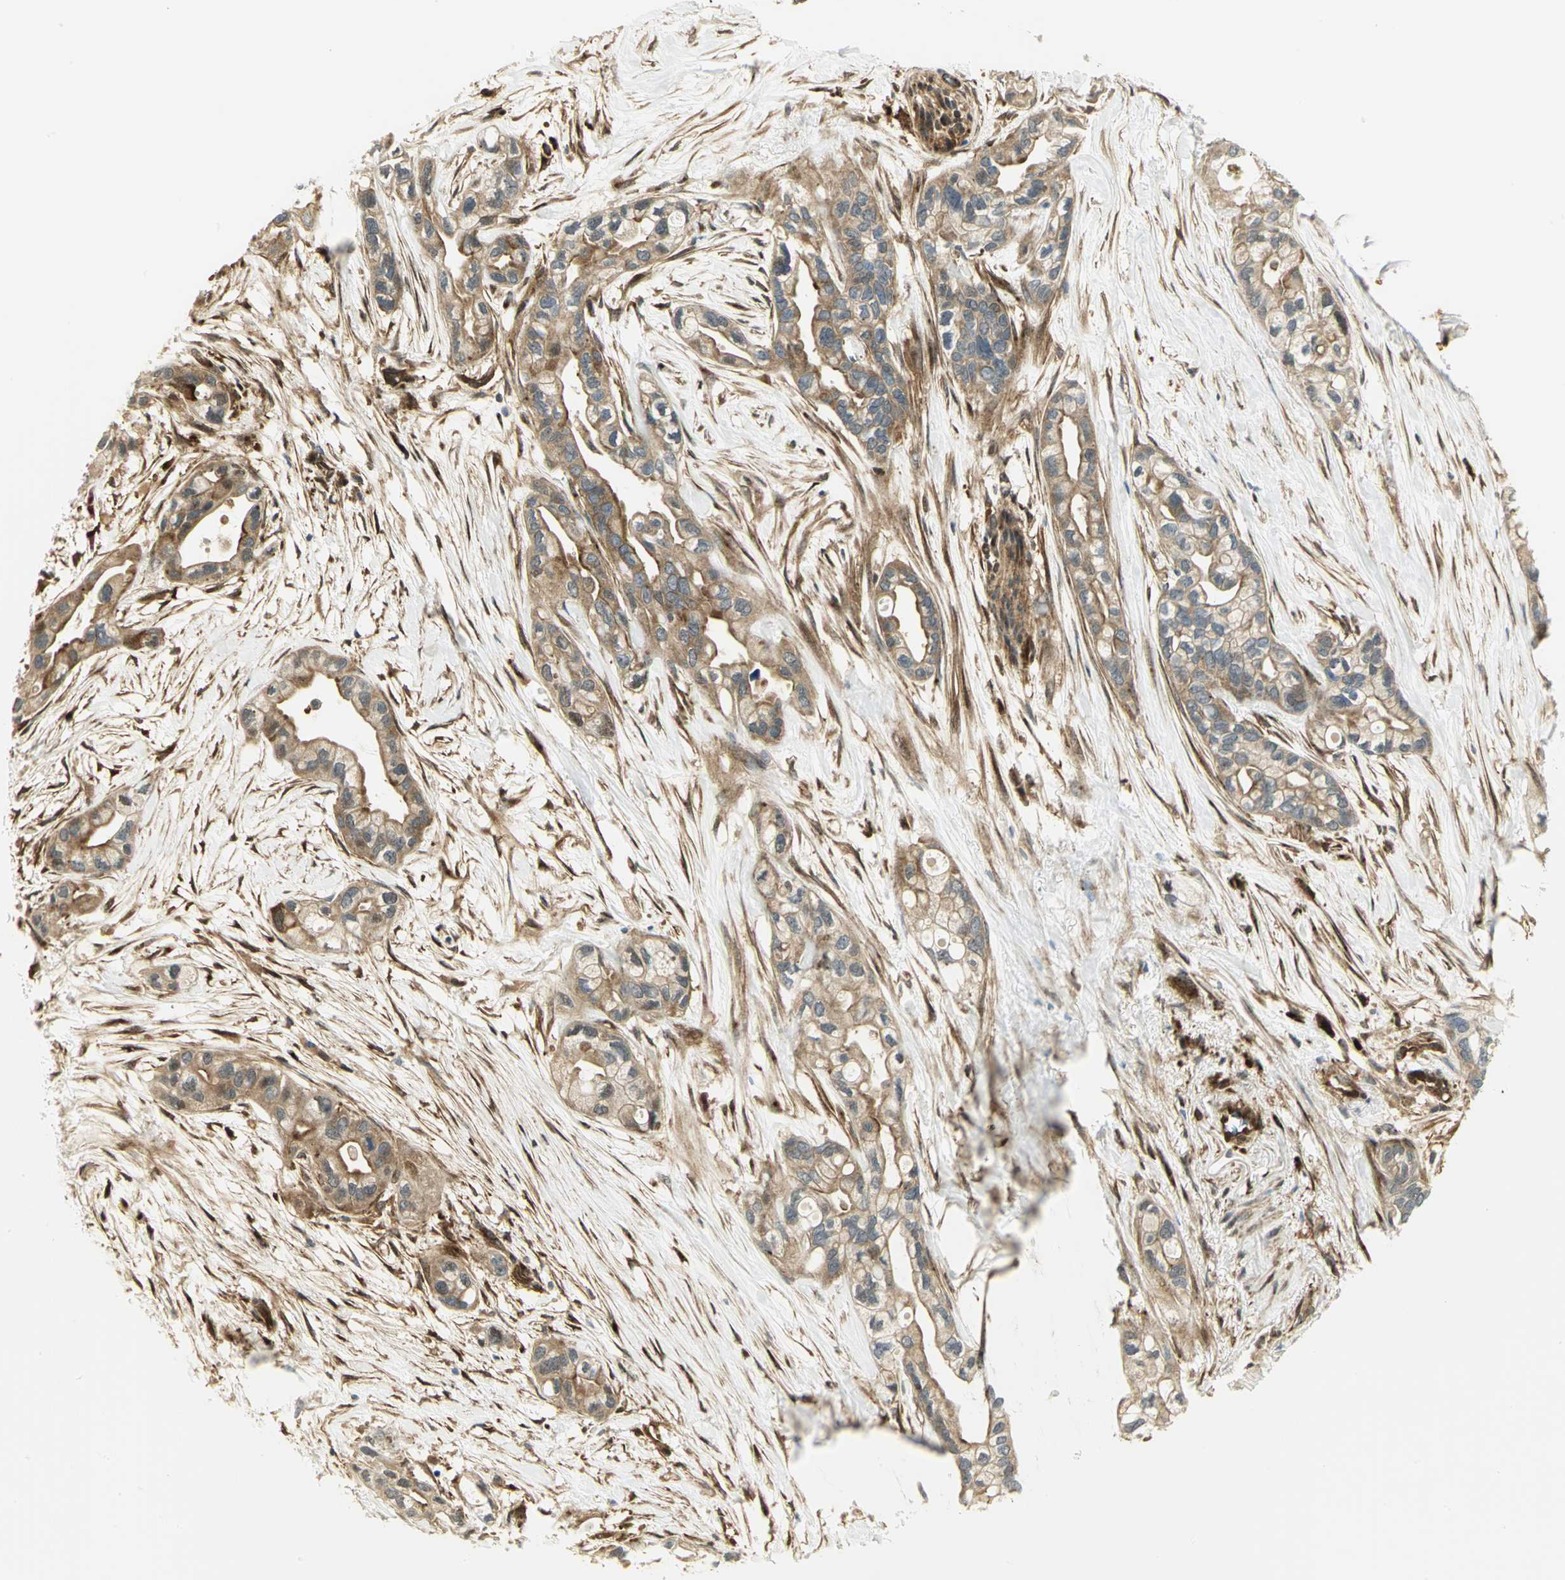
{"staining": {"intensity": "moderate", "quantity": ">75%", "location": "cytoplasmic/membranous"}, "tissue": "pancreatic cancer", "cell_type": "Tumor cells", "image_type": "cancer", "snomed": [{"axis": "morphology", "description": "Adenocarcinoma, NOS"}, {"axis": "topography", "description": "Pancreas"}], "caption": "Moderate cytoplasmic/membranous staining for a protein is identified in about >75% of tumor cells of pancreatic cancer (adenocarcinoma) using IHC.", "gene": "EEA1", "patient": {"sex": "female", "age": 77}}